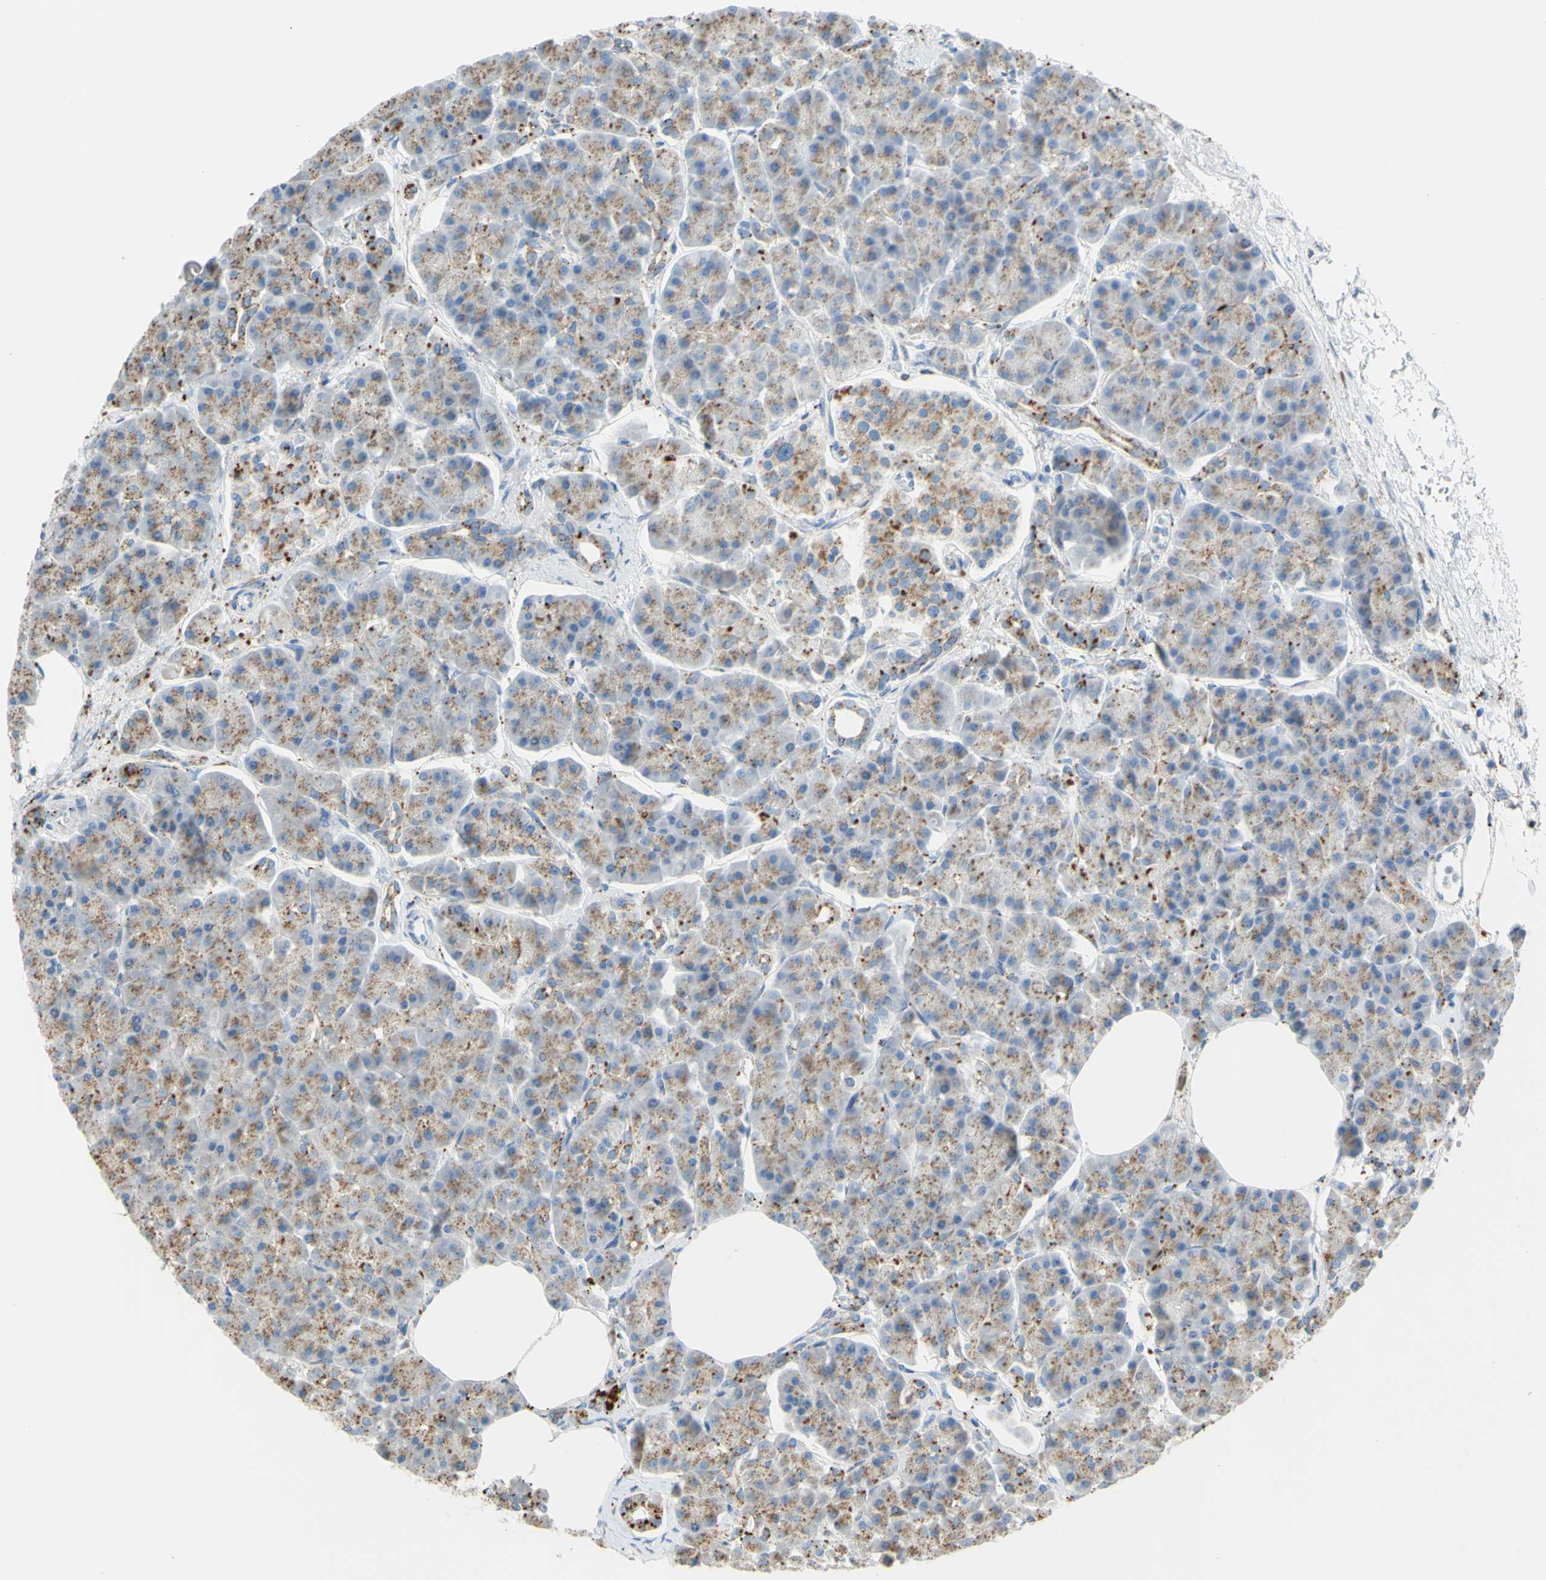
{"staining": {"intensity": "moderate", "quantity": ">75%", "location": "cytoplasmic/membranous"}, "tissue": "pancreas", "cell_type": "Exocrine glandular cells", "image_type": "normal", "snomed": [{"axis": "morphology", "description": "Normal tissue, NOS"}, {"axis": "topography", "description": "Pancreas"}], "caption": "DAB (3,3'-diaminobenzidine) immunohistochemical staining of normal human pancreas demonstrates moderate cytoplasmic/membranous protein positivity in approximately >75% of exocrine glandular cells. The staining was performed using DAB (3,3'-diaminobenzidine) to visualize the protein expression in brown, while the nuclei were stained in blue with hematoxylin (Magnification: 20x).", "gene": "CTSD", "patient": {"sex": "female", "age": 70}}